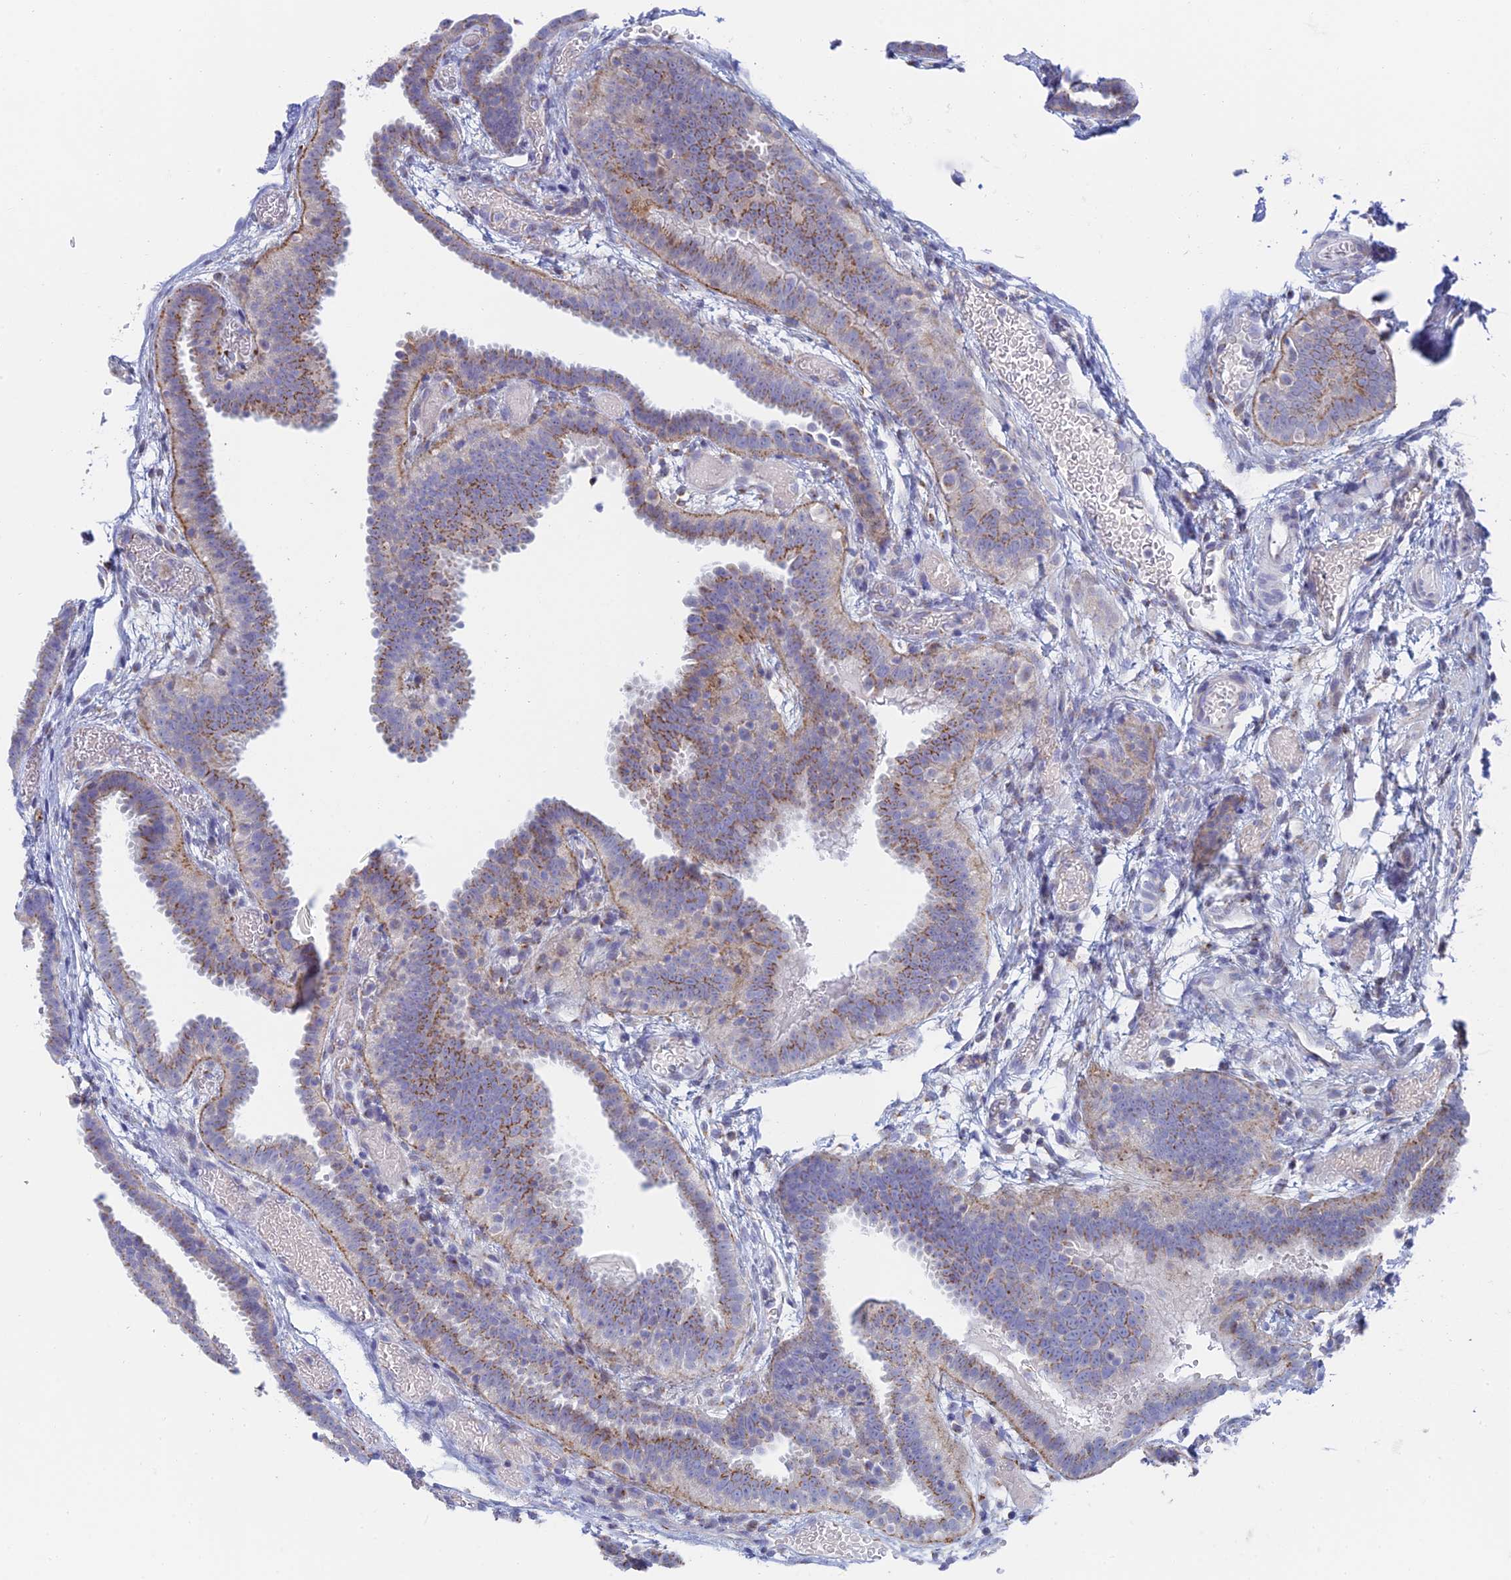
{"staining": {"intensity": "moderate", "quantity": ">75%", "location": "cytoplasmic/membranous"}, "tissue": "fallopian tube", "cell_type": "Glandular cells", "image_type": "normal", "snomed": [{"axis": "morphology", "description": "Normal tissue, NOS"}, {"axis": "topography", "description": "Fallopian tube"}], "caption": "Brown immunohistochemical staining in benign fallopian tube exhibits moderate cytoplasmic/membranous expression in approximately >75% of glandular cells. Using DAB (brown) and hematoxylin (blue) stains, captured at high magnification using brightfield microscopy.", "gene": "ENSG00000267561", "patient": {"sex": "female", "age": 37}}